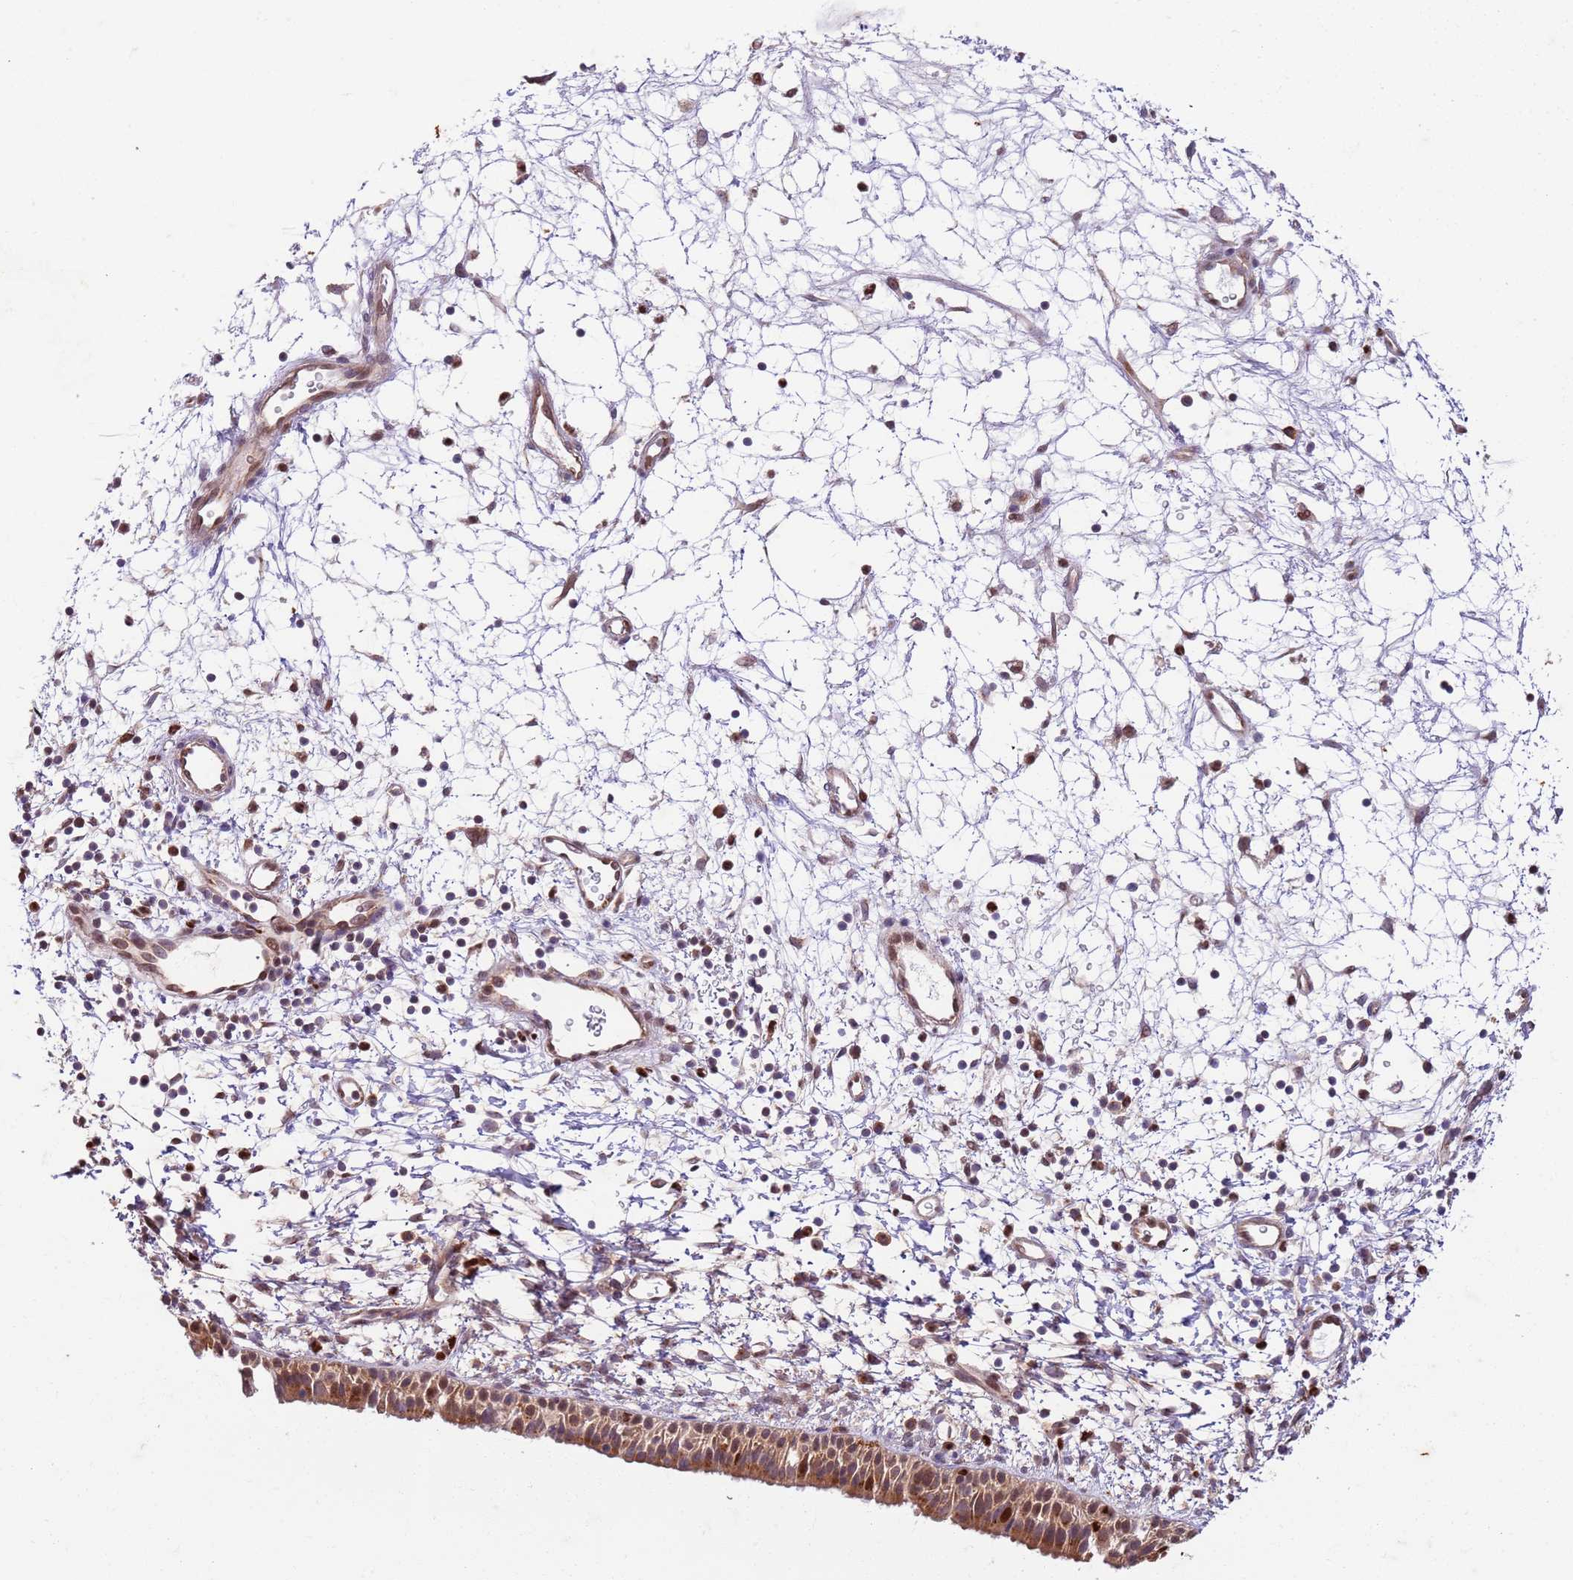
{"staining": {"intensity": "moderate", "quantity": ">75%", "location": "cytoplasmic/membranous,nuclear"}, "tissue": "nasopharynx", "cell_type": "Respiratory epithelial cells", "image_type": "normal", "snomed": [{"axis": "morphology", "description": "Normal tissue, NOS"}, {"axis": "topography", "description": "Nasopharynx"}], "caption": "Human nasopharynx stained with a protein marker exhibits moderate staining in respiratory epithelial cells.", "gene": "OSBP", "patient": {"sex": "male", "age": 22}}